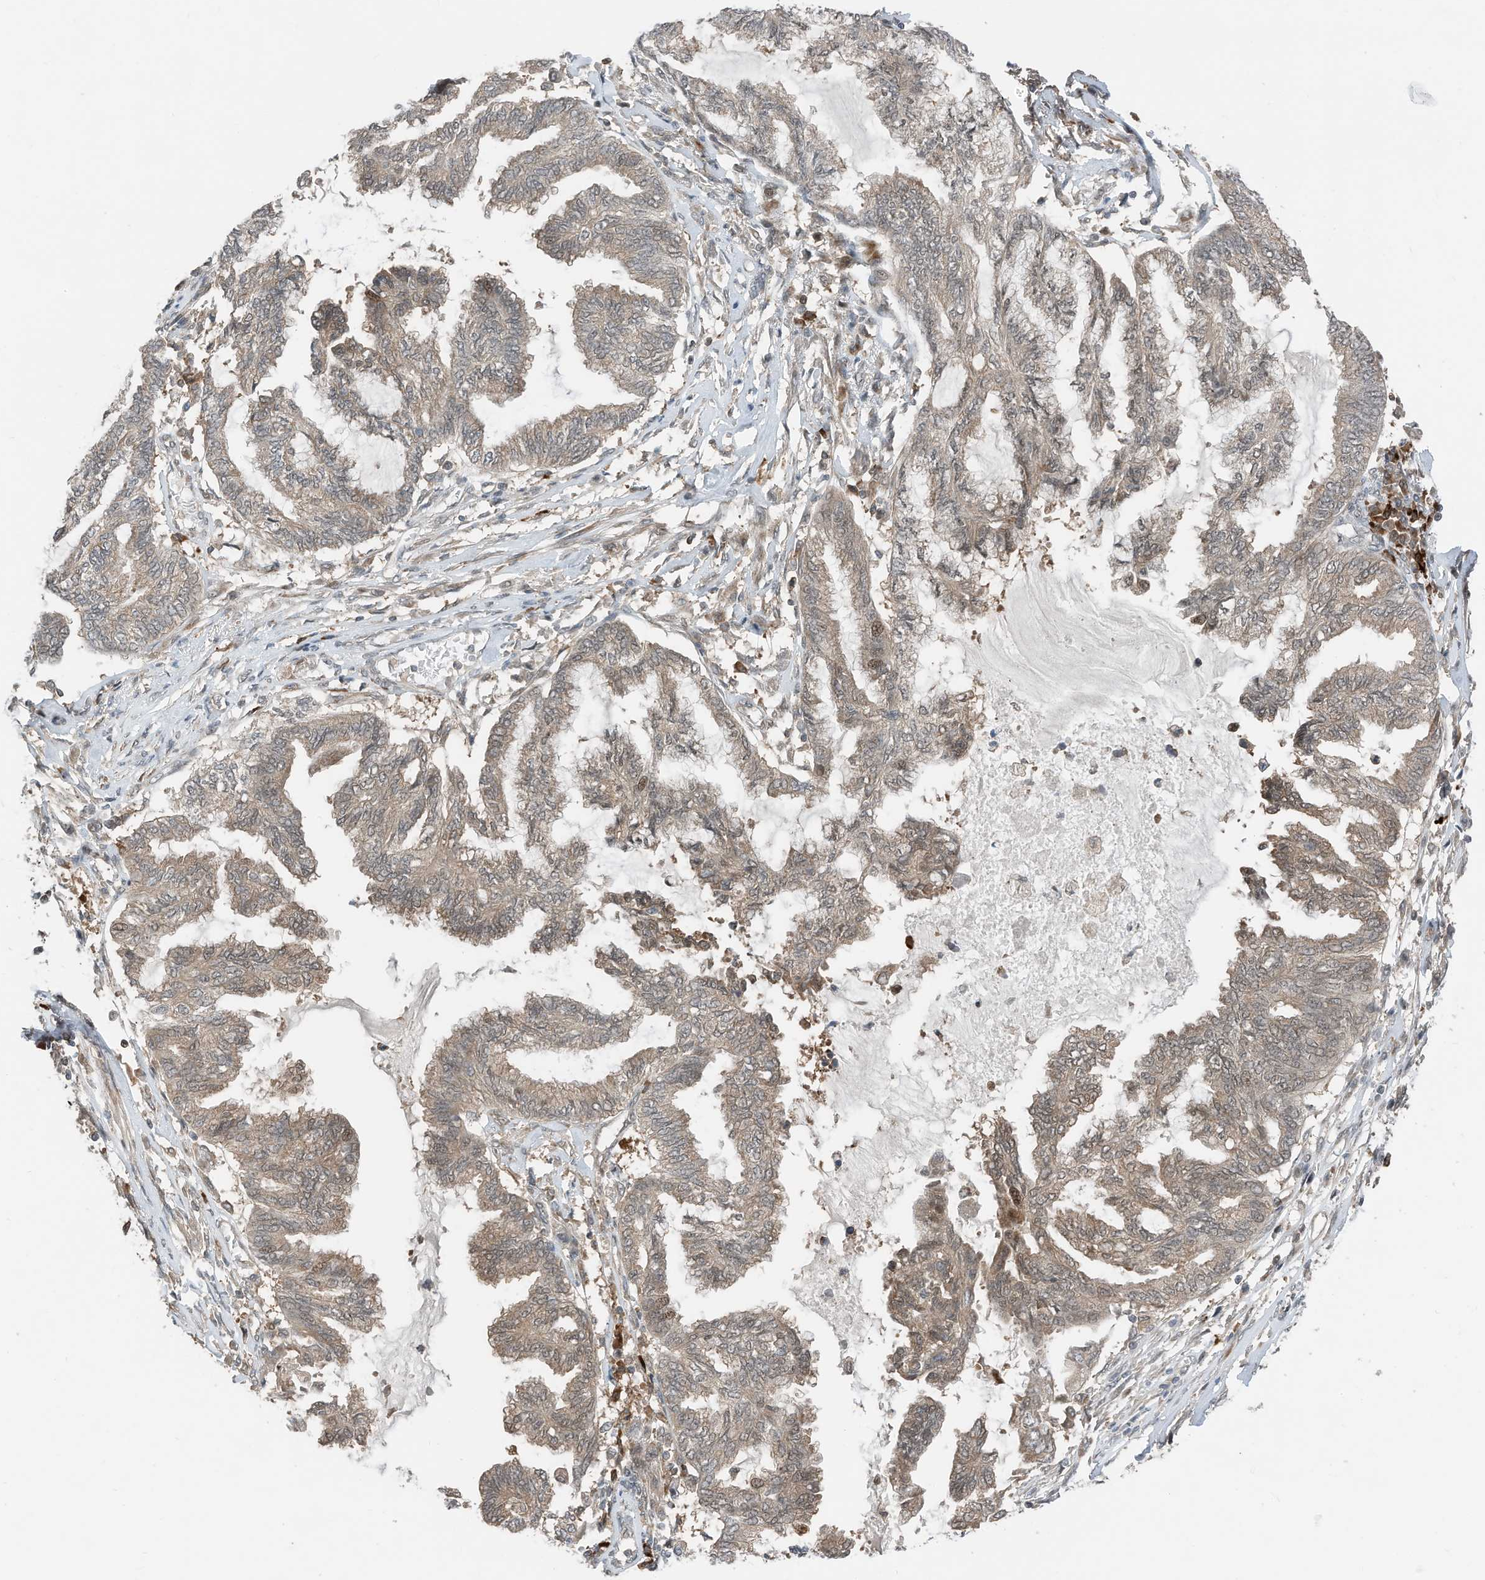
{"staining": {"intensity": "moderate", "quantity": ">75%", "location": "cytoplasmic/membranous,nuclear"}, "tissue": "endometrial cancer", "cell_type": "Tumor cells", "image_type": "cancer", "snomed": [{"axis": "morphology", "description": "Adenocarcinoma, NOS"}, {"axis": "topography", "description": "Endometrium"}], "caption": "Human adenocarcinoma (endometrial) stained with a brown dye shows moderate cytoplasmic/membranous and nuclear positive expression in approximately >75% of tumor cells.", "gene": "RMND1", "patient": {"sex": "female", "age": 86}}